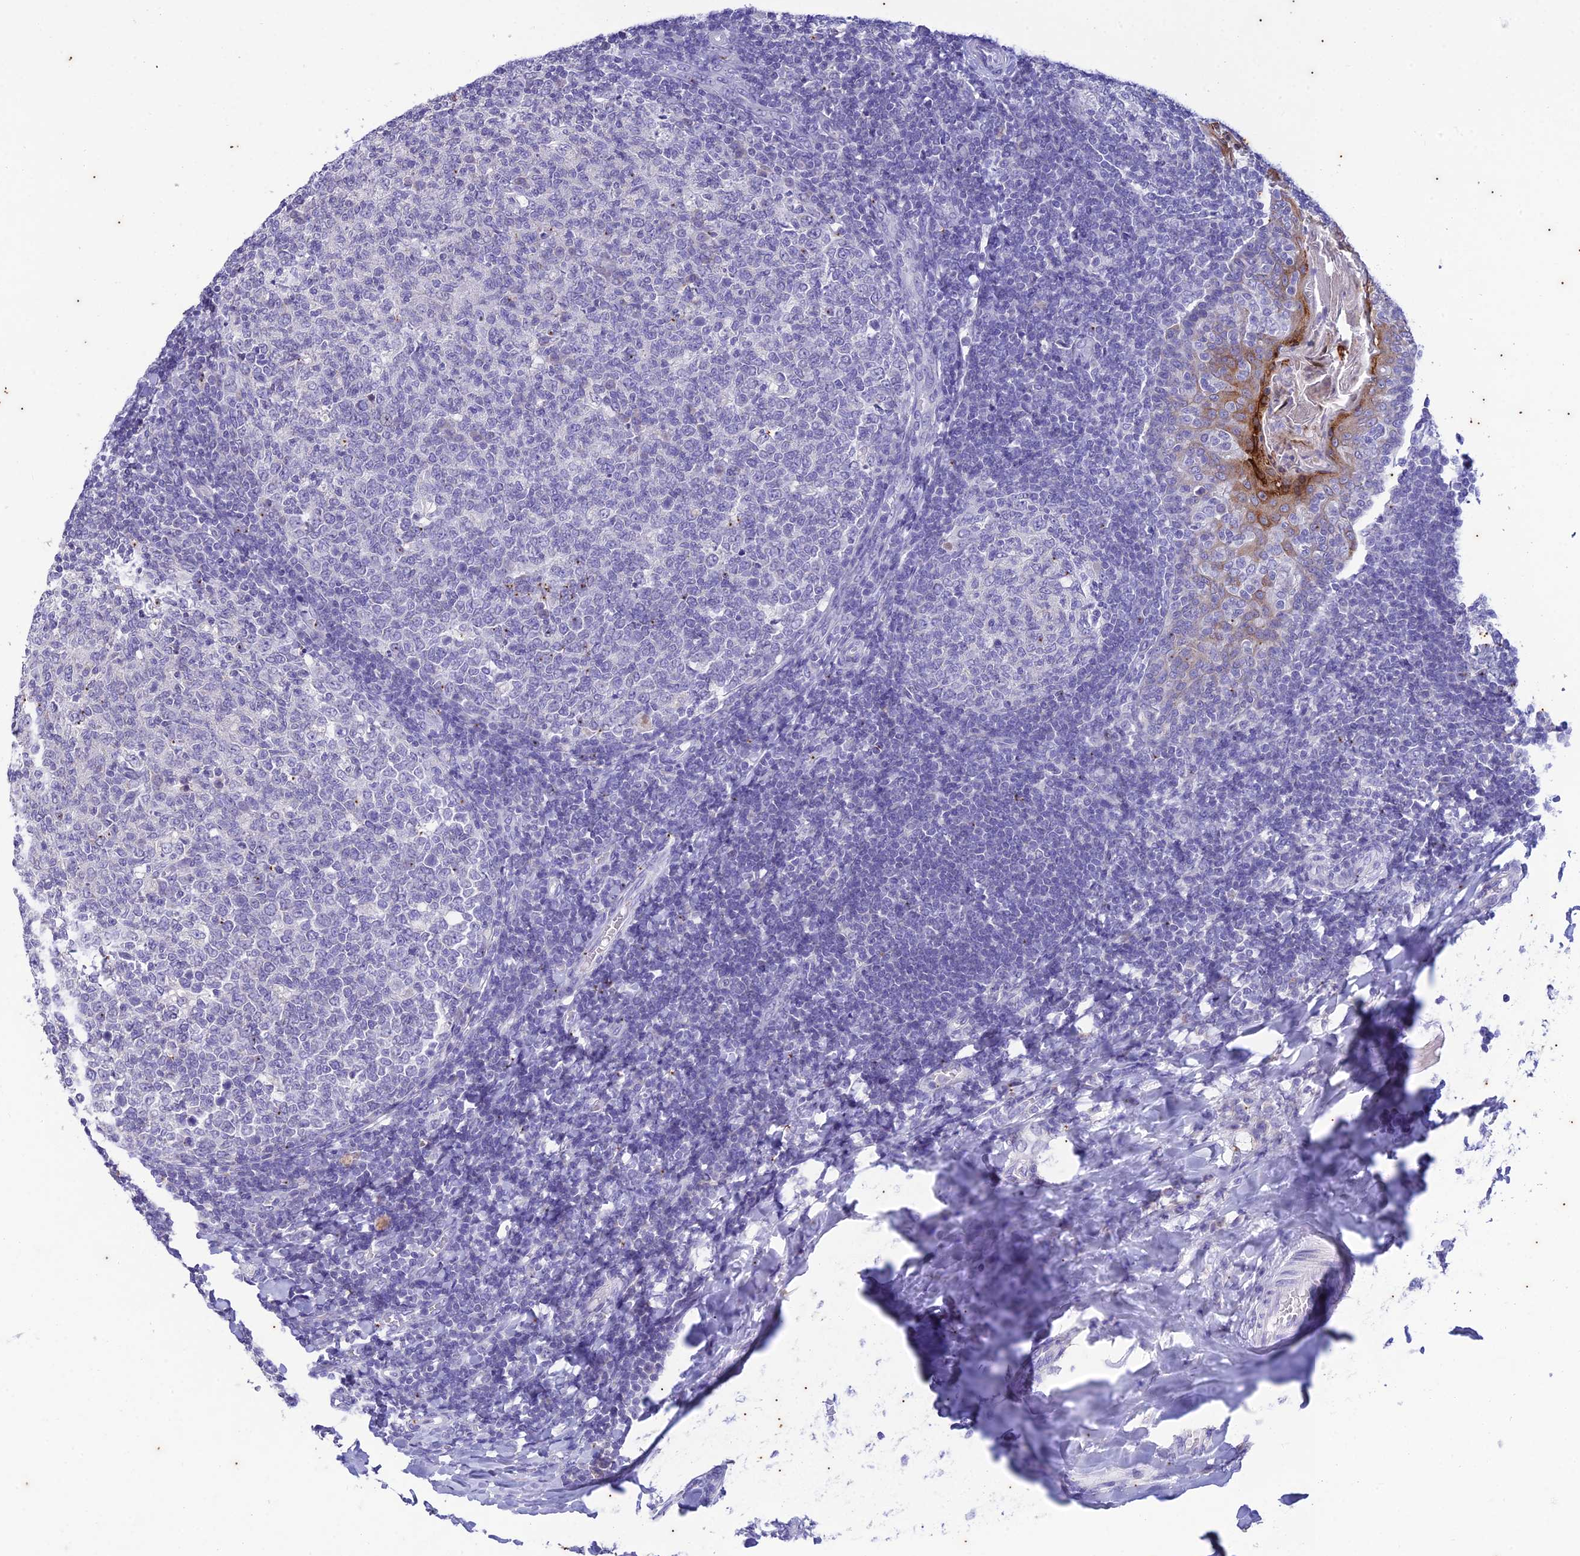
{"staining": {"intensity": "negative", "quantity": "none", "location": "none"}, "tissue": "tonsil", "cell_type": "Germinal center cells", "image_type": "normal", "snomed": [{"axis": "morphology", "description": "Normal tissue, NOS"}, {"axis": "topography", "description": "Tonsil"}], "caption": "Germinal center cells show no significant expression in benign tonsil. The staining is performed using DAB brown chromogen with nuclei counter-stained in using hematoxylin.", "gene": "TMEM40", "patient": {"sex": "female", "age": 19}}